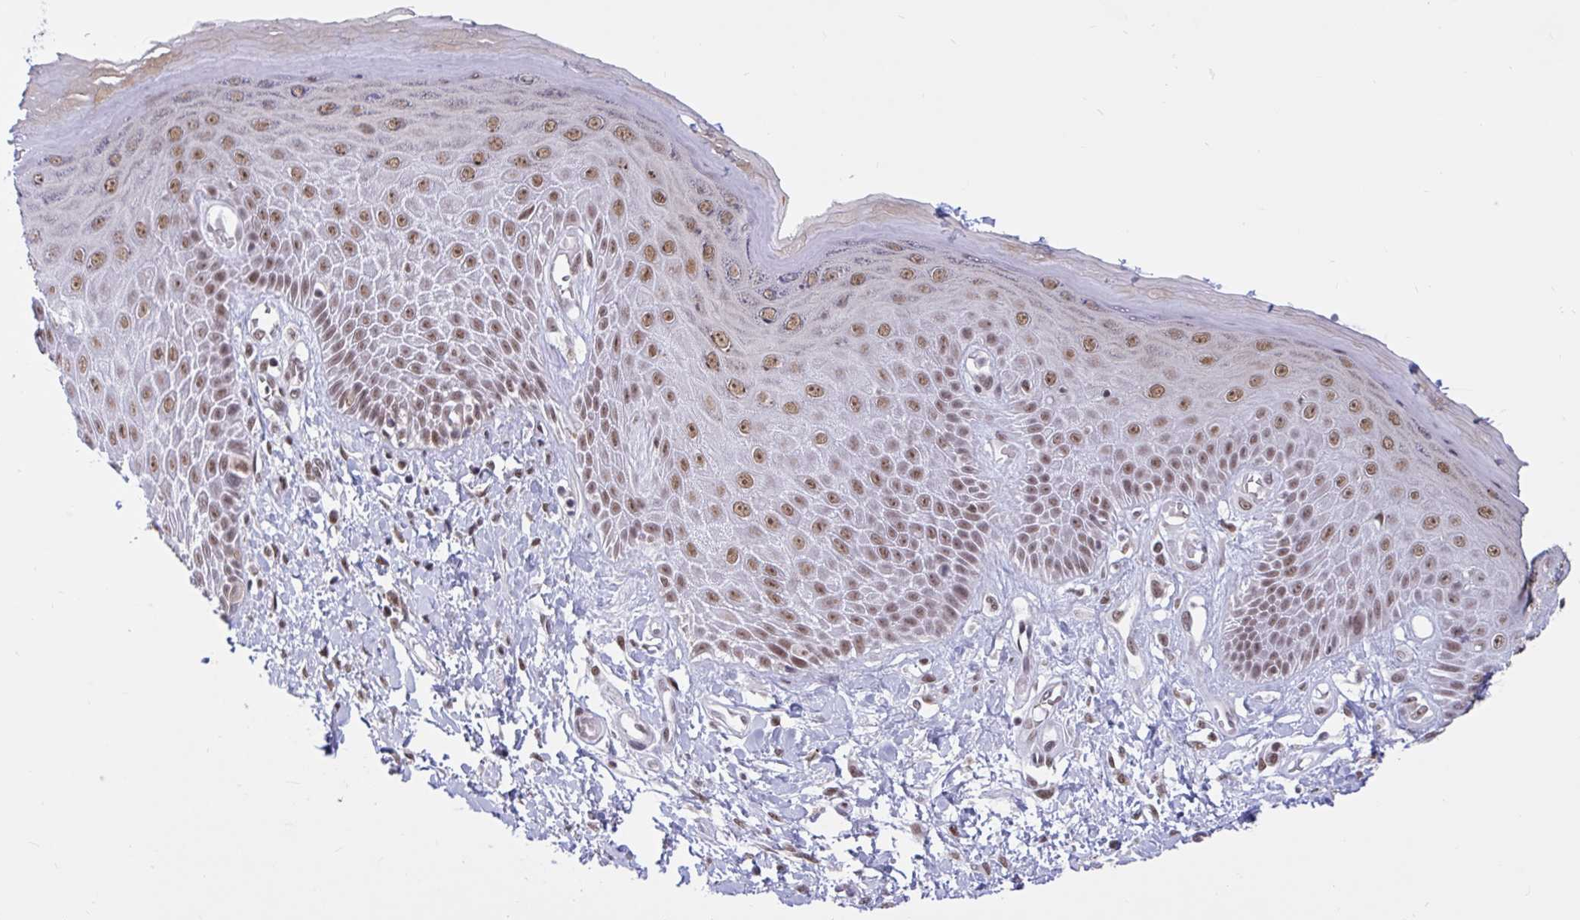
{"staining": {"intensity": "moderate", "quantity": ">75%", "location": "nuclear"}, "tissue": "skin", "cell_type": "Epidermal cells", "image_type": "normal", "snomed": [{"axis": "morphology", "description": "Normal tissue, NOS"}, {"axis": "topography", "description": "Anal"}, {"axis": "topography", "description": "Peripheral nerve tissue"}], "caption": "Immunohistochemistry (IHC) (DAB (3,3'-diaminobenzidine)) staining of benign skin shows moderate nuclear protein staining in approximately >75% of epidermal cells.", "gene": "PHF10", "patient": {"sex": "male", "age": 78}}